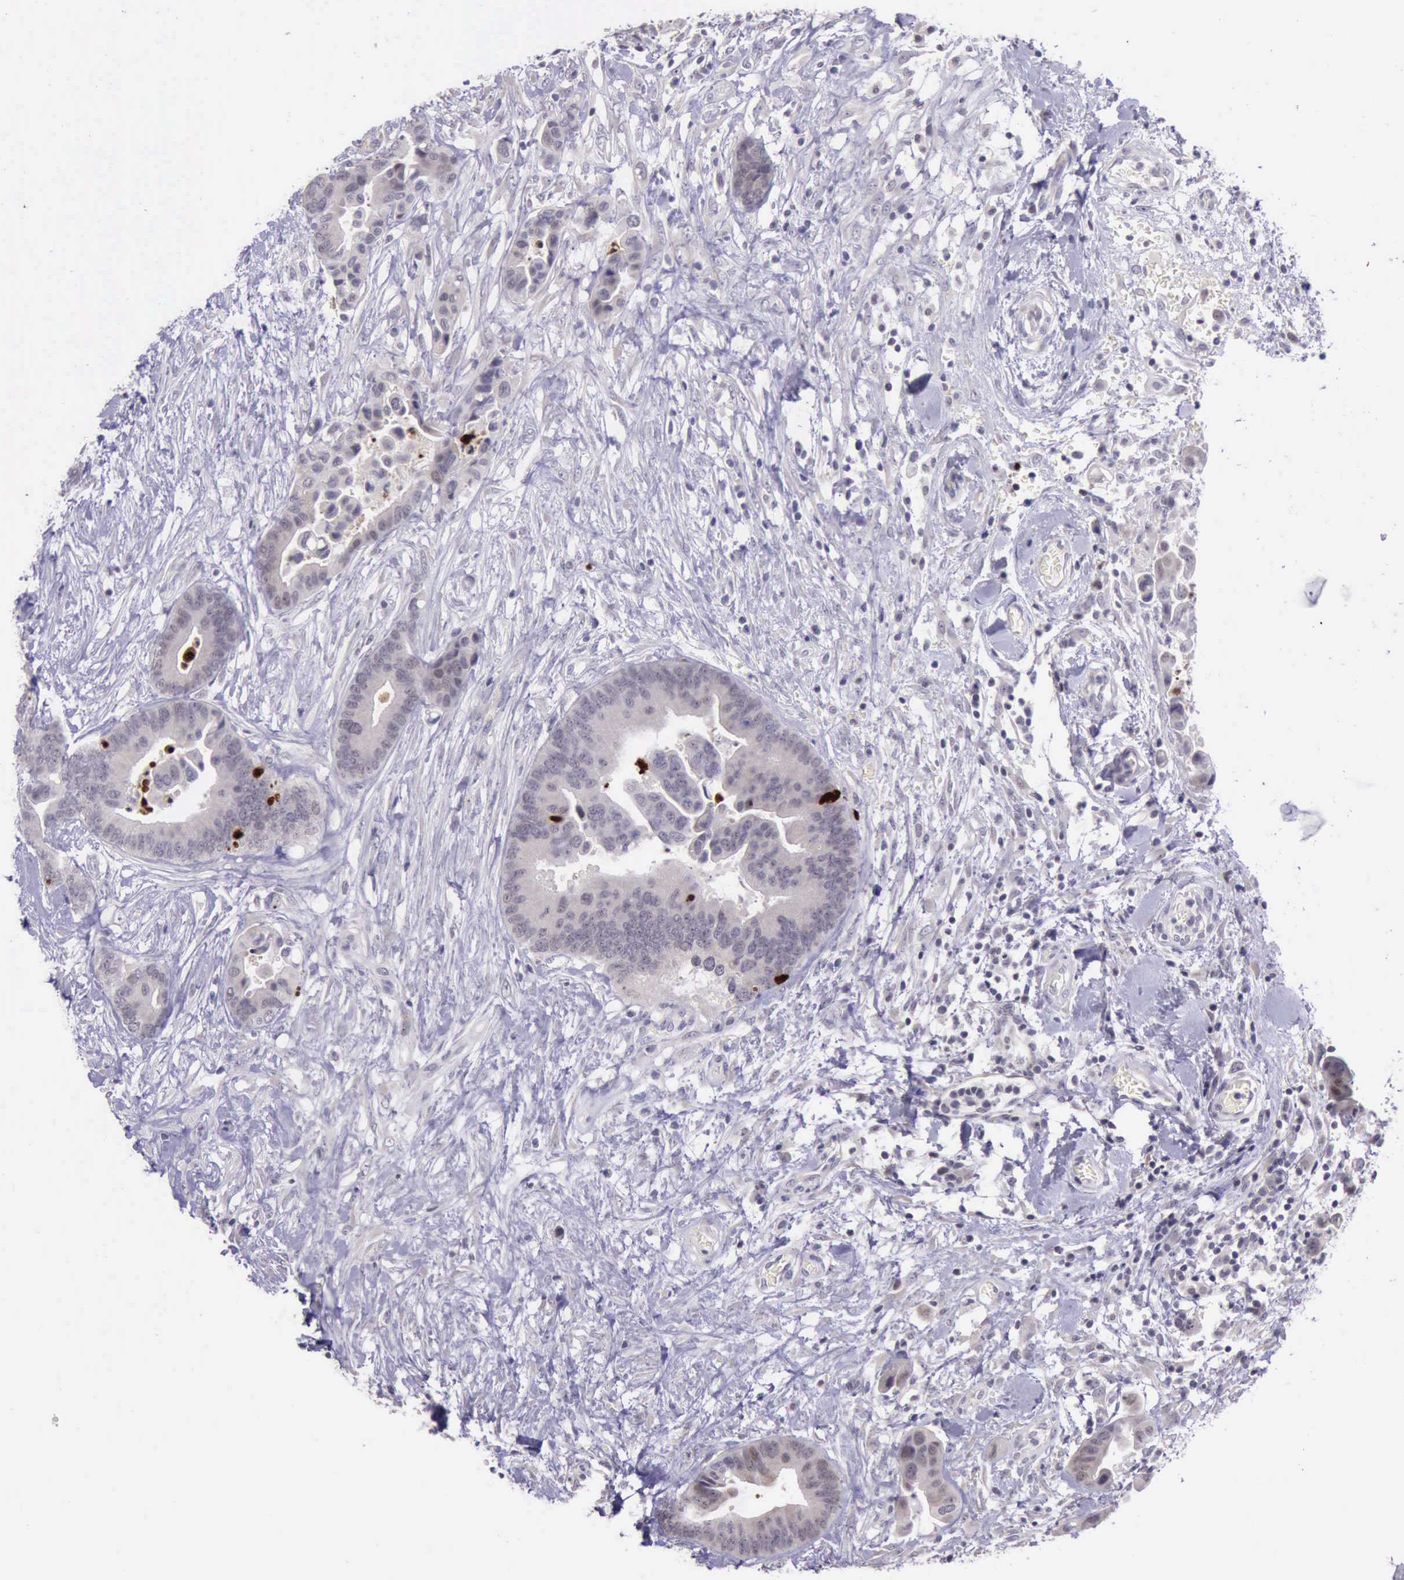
{"staining": {"intensity": "strong", "quantity": "<25%", "location": "nuclear"}, "tissue": "colorectal cancer", "cell_type": "Tumor cells", "image_type": "cancer", "snomed": [{"axis": "morphology", "description": "Adenocarcinoma, NOS"}, {"axis": "topography", "description": "Colon"}], "caption": "This is a photomicrograph of IHC staining of colorectal cancer, which shows strong positivity in the nuclear of tumor cells.", "gene": "PARP1", "patient": {"sex": "male", "age": 82}}